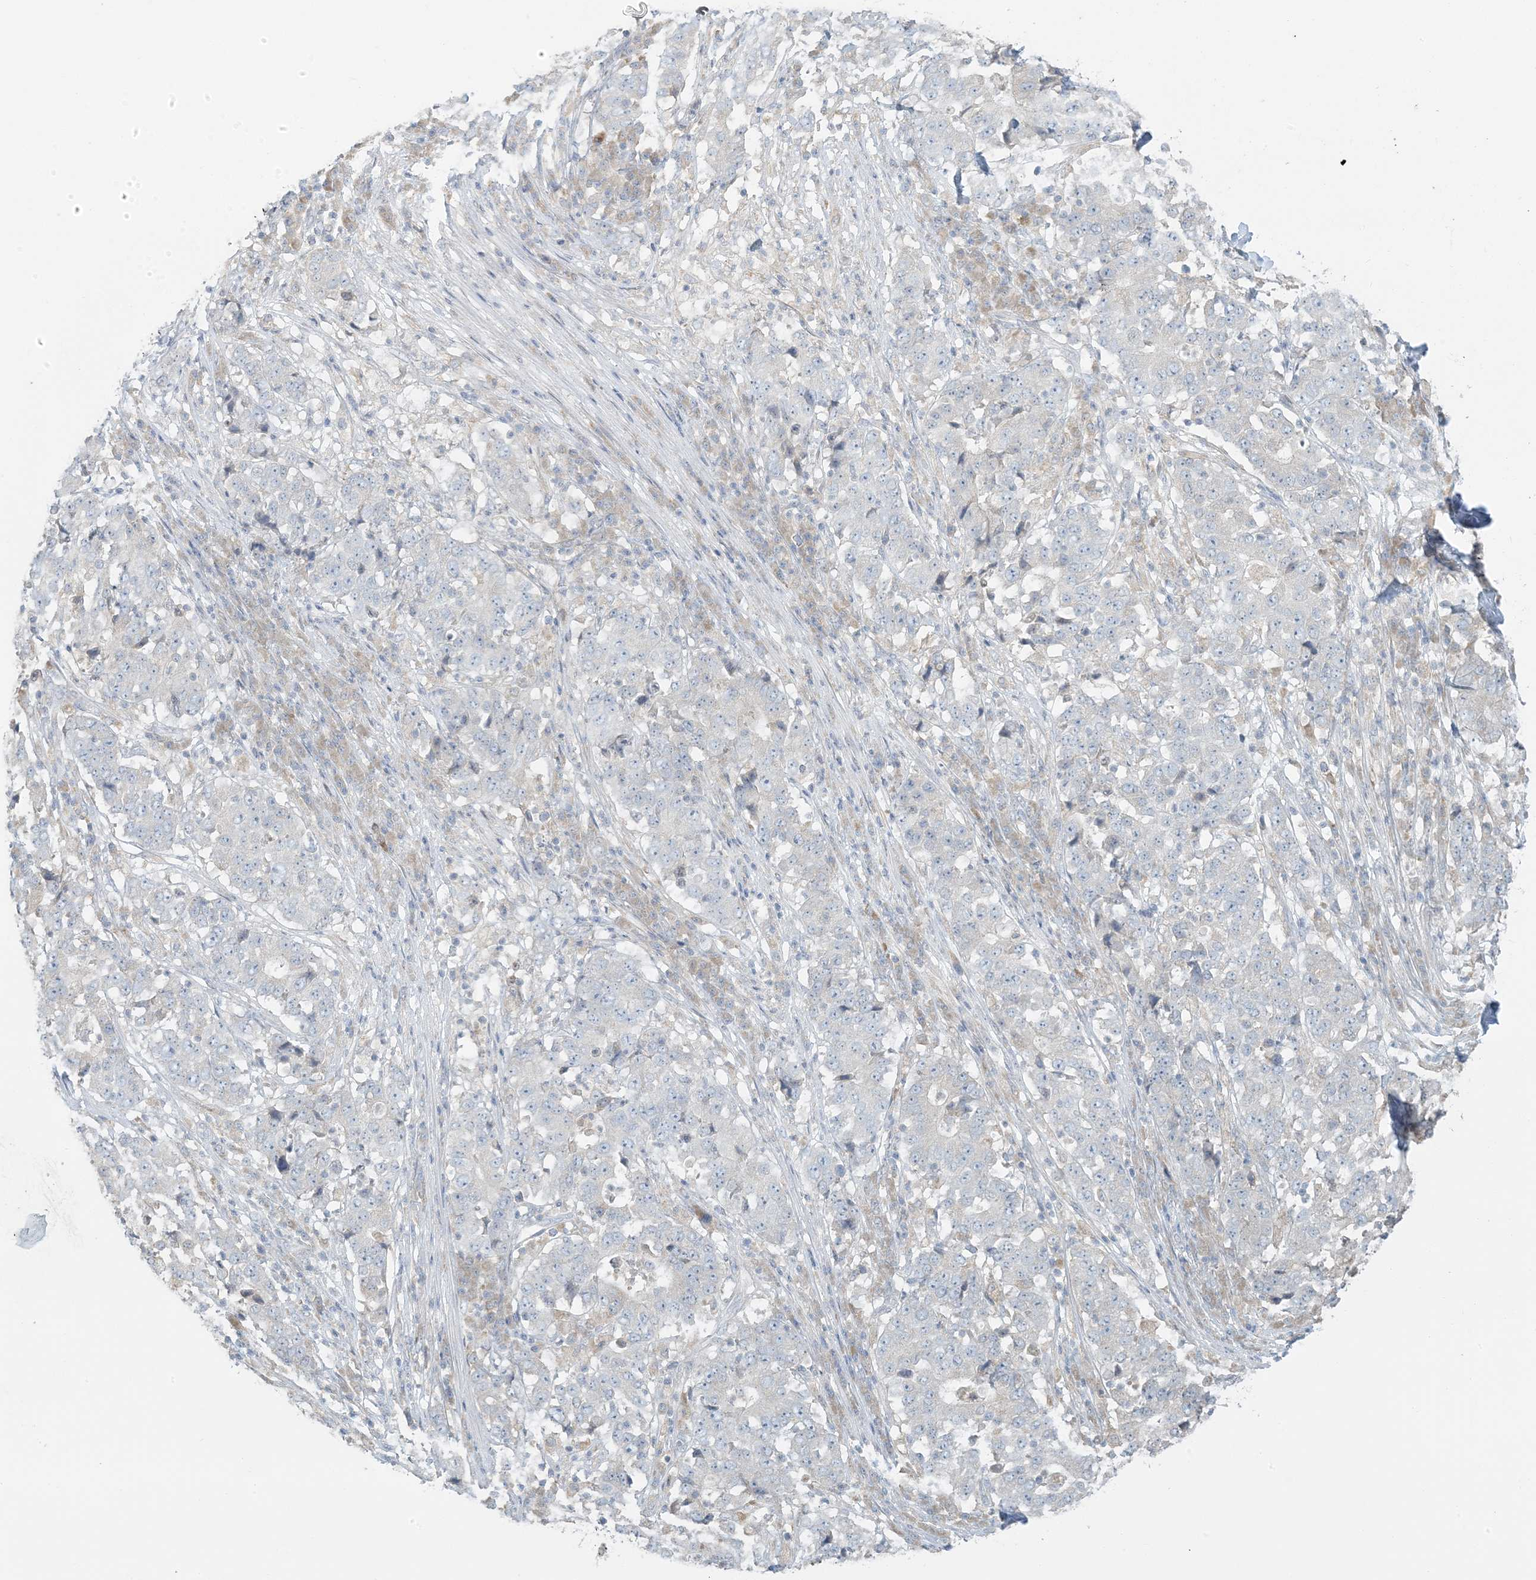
{"staining": {"intensity": "negative", "quantity": "none", "location": "none"}, "tissue": "stomach cancer", "cell_type": "Tumor cells", "image_type": "cancer", "snomed": [{"axis": "morphology", "description": "Adenocarcinoma, NOS"}, {"axis": "topography", "description": "Stomach"}], "caption": "A photomicrograph of stomach cancer (adenocarcinoma) stained for a protein displays no brown staining in tumor cells.", "gene": "EEFSEC", "patient": {"sex": "male", "age": 59}}